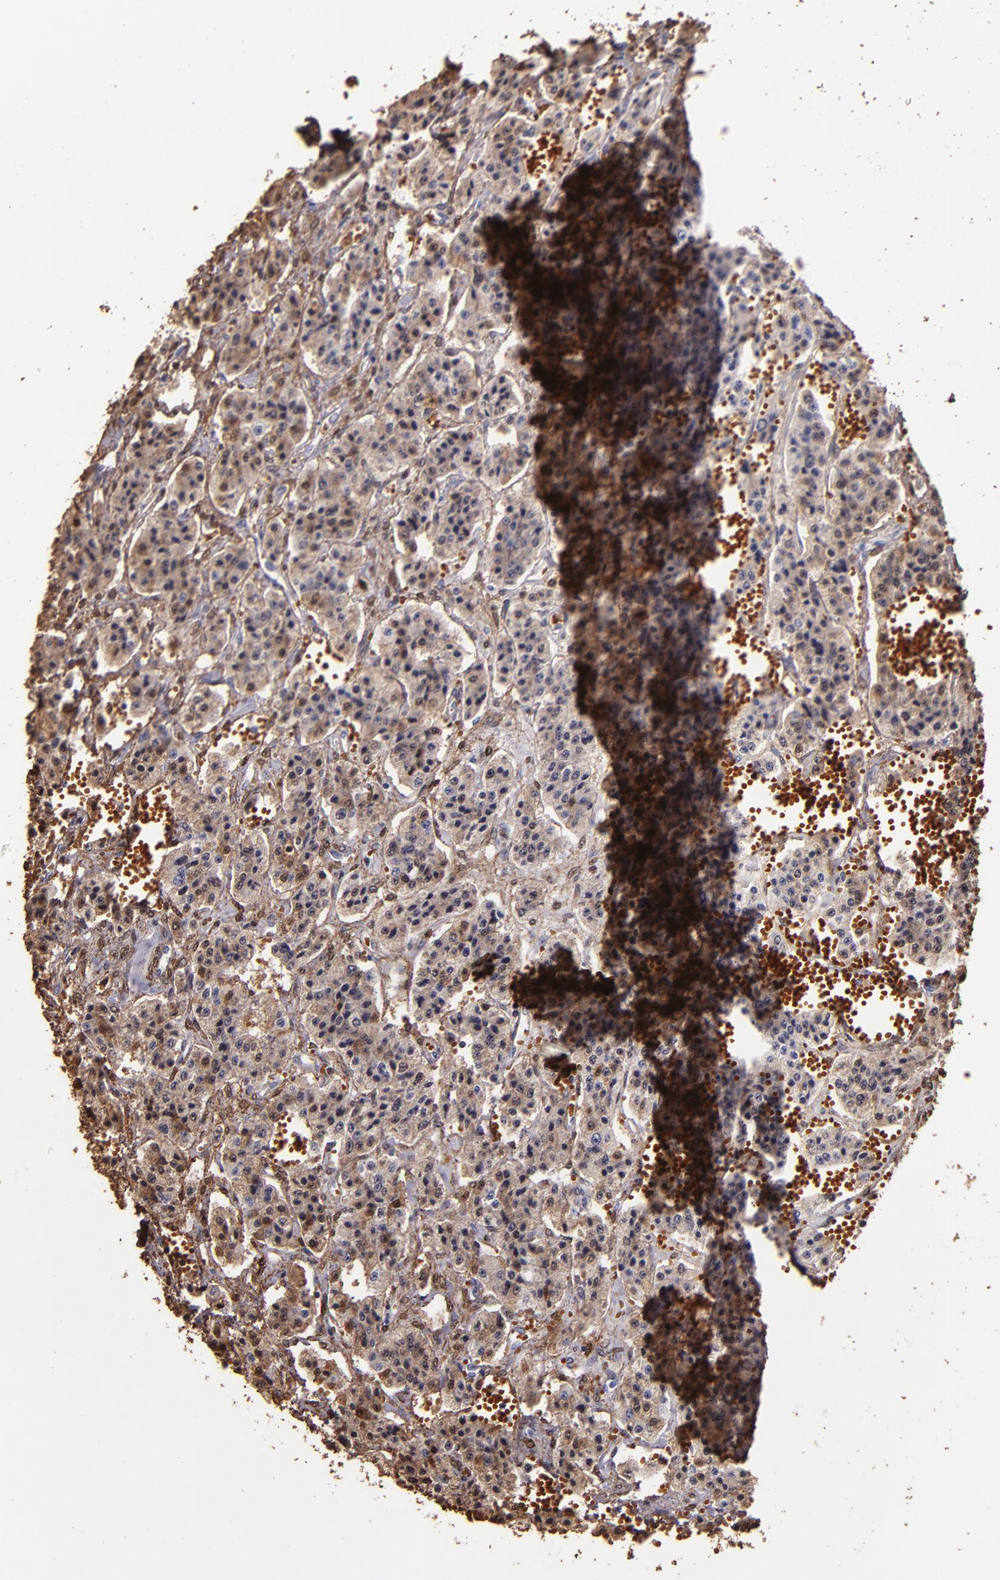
{"staining": {"intensity": "moderate", "quantity": ">75%", "location": "cytoplasmic/membranous,nuclear"}, "tissue": "carcinoid", "cell_type": "Tumor cells", "image_type": "cancer", "snomed": [{"axis": "morphology", "description": "Carcinoid, malignant, NOS"}, {"axis": "topography", "description": "Small intestine"}], "caption": "Carcinoid stained with a brown dye exhibits moderate cytoplasmic/membranous and nuclear positive staining in approximately >75% of tumor cells.", "gene": "S100A6", "patient": {"sex": "male", "age": 52}}